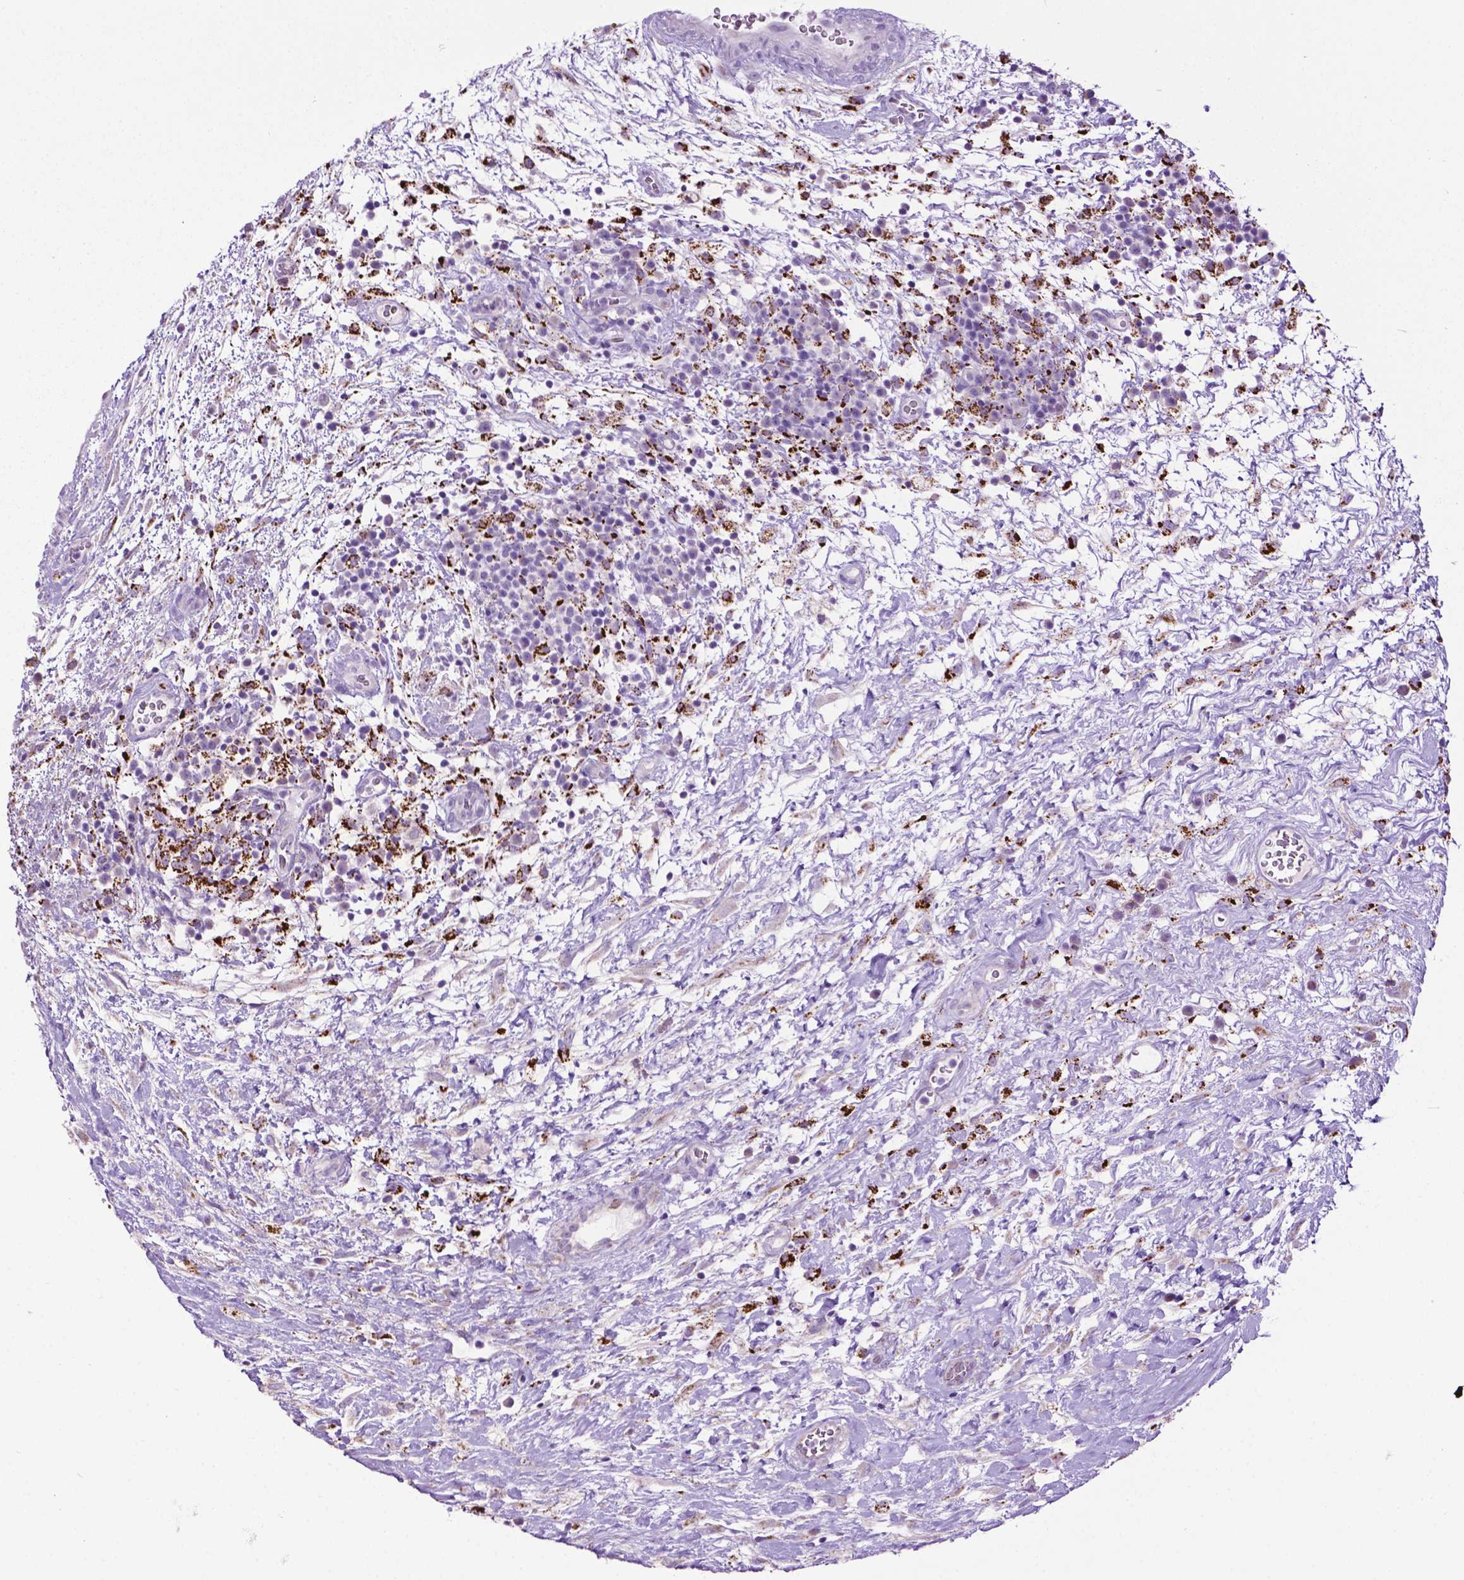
{"staining": {"intensity": "negative", "quantity": "none", "location": "none"}, "tissue": "testis cancer", "cell_type": "Tumor cells", "image_type": "cancer", "snomed": [{"axis": "morphology", "description": "Normal tissue, NOS"}, {"axis": "morphology", "description": "Carcinoma, Embryonal, NOS"}, {"axis": "topography", "description": "Testis"}], "caption": "Immunohistochemistry histopathology image of neoplastic tissue: human testis cancer (embryonal carcinoma) stained with DAB shows no significant protein expression in tumor cells.", "gene": "TMEM132E", "patient": {"sex": "male", "age": 32}}